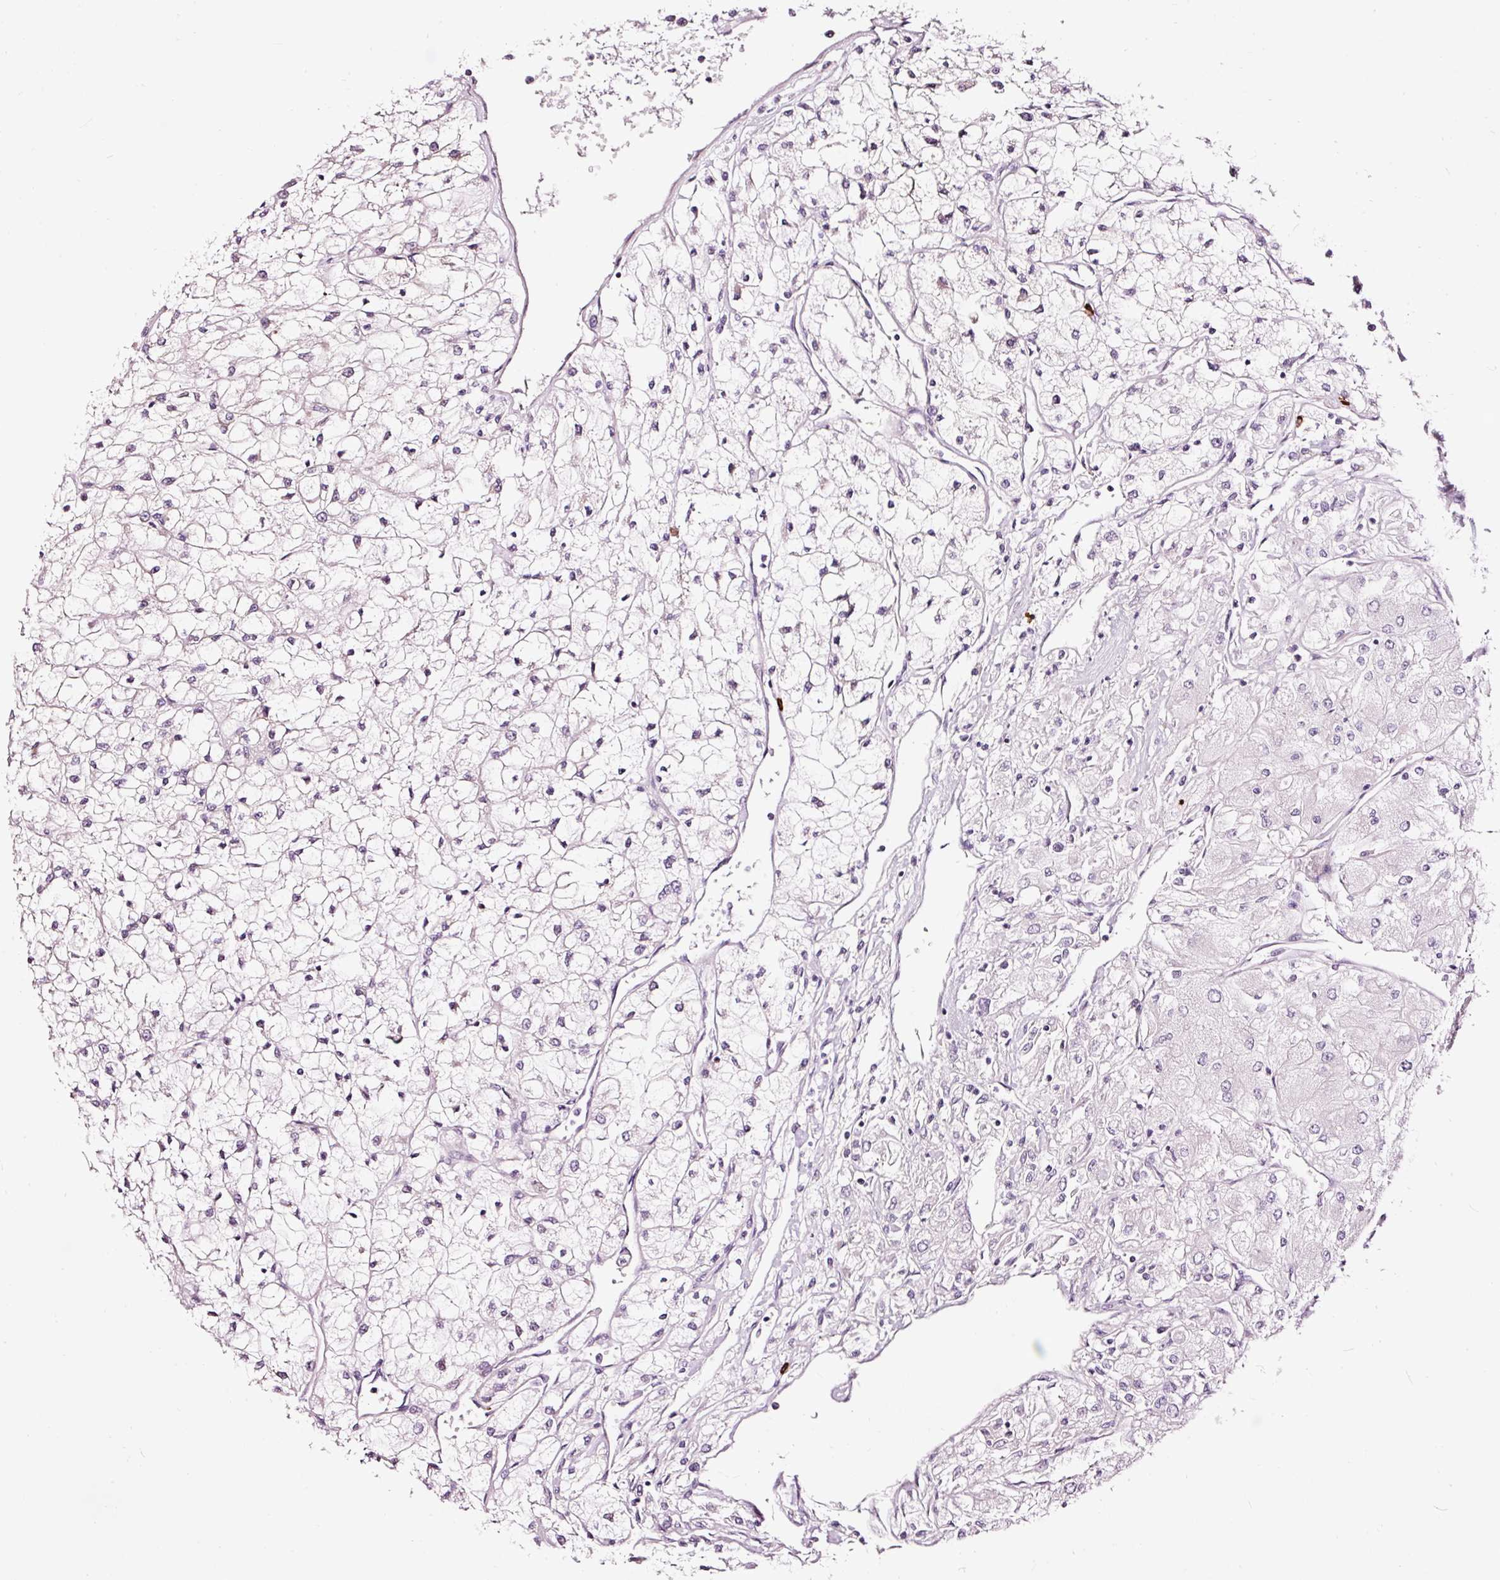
{"staining": {"intensity": "negative", "quantity": "none", "location": "none"}, "tissue": "renal cancer", "cell_type": "Tumor cells", "image_type": "cancer", "snomed": [{"axis": "morphology", "description": "Adenocarcinoma, NOS"}, {"axis": "topography", "description": "Kidney"}], "caption": "Histopathology image shows no protein positivity in tumor cells of renal cancer (adenocarcinoma) tissue. (DAB IHC with hematoxylin counter stain).", "gene": "UTP14A", "patient": {"sex": "male", "age": 80}}